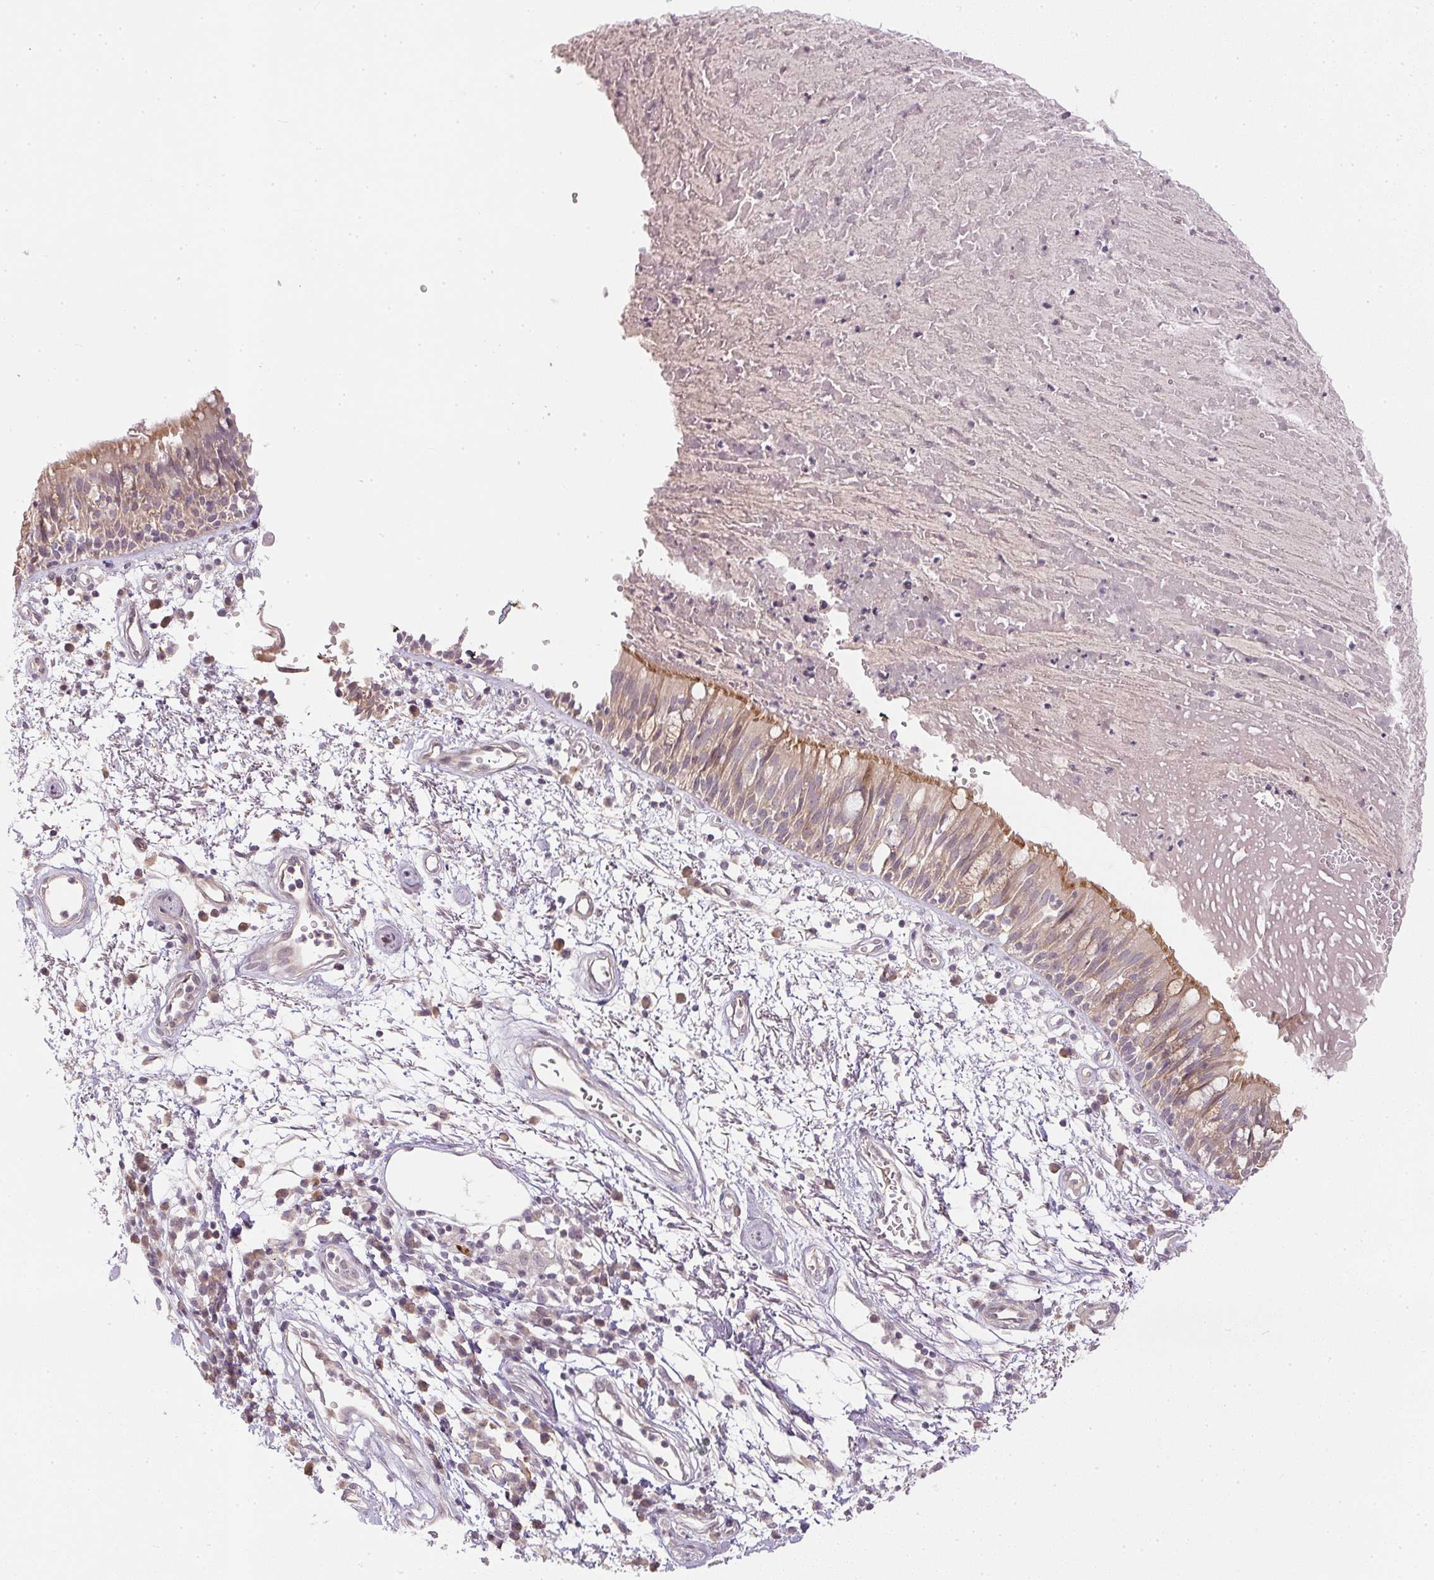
{"staining": {"intensity": "moderate", "quantity": "25%-75%", "location": "cytoplasmic/membranous"}, "tissue": "bronchus", "cell_type": "Respiratory epithelial cells", "image_type": "normal", "snomed": [{"axis": "morphology", "description": "Normal tissue, NOS"}, {"axis": "morphology", "description": "Squamous cell carcinoma, NOS"}, {"axis": "topography", "description": "Cartilage tissue"}, {"axis": "topography", "description": "Bronchus"}, {"axis": "topography", "description": "Lung"}], "caption": "Bronchus stained with DAB immunohistochemistry demonstrates medium levels of moderate cytoplasmic/membranous staining in approximately 25%-75% of respiratory epithelial cells.", "gene": "TTC23L", "patient": {"sex": "male", "age": 66}}